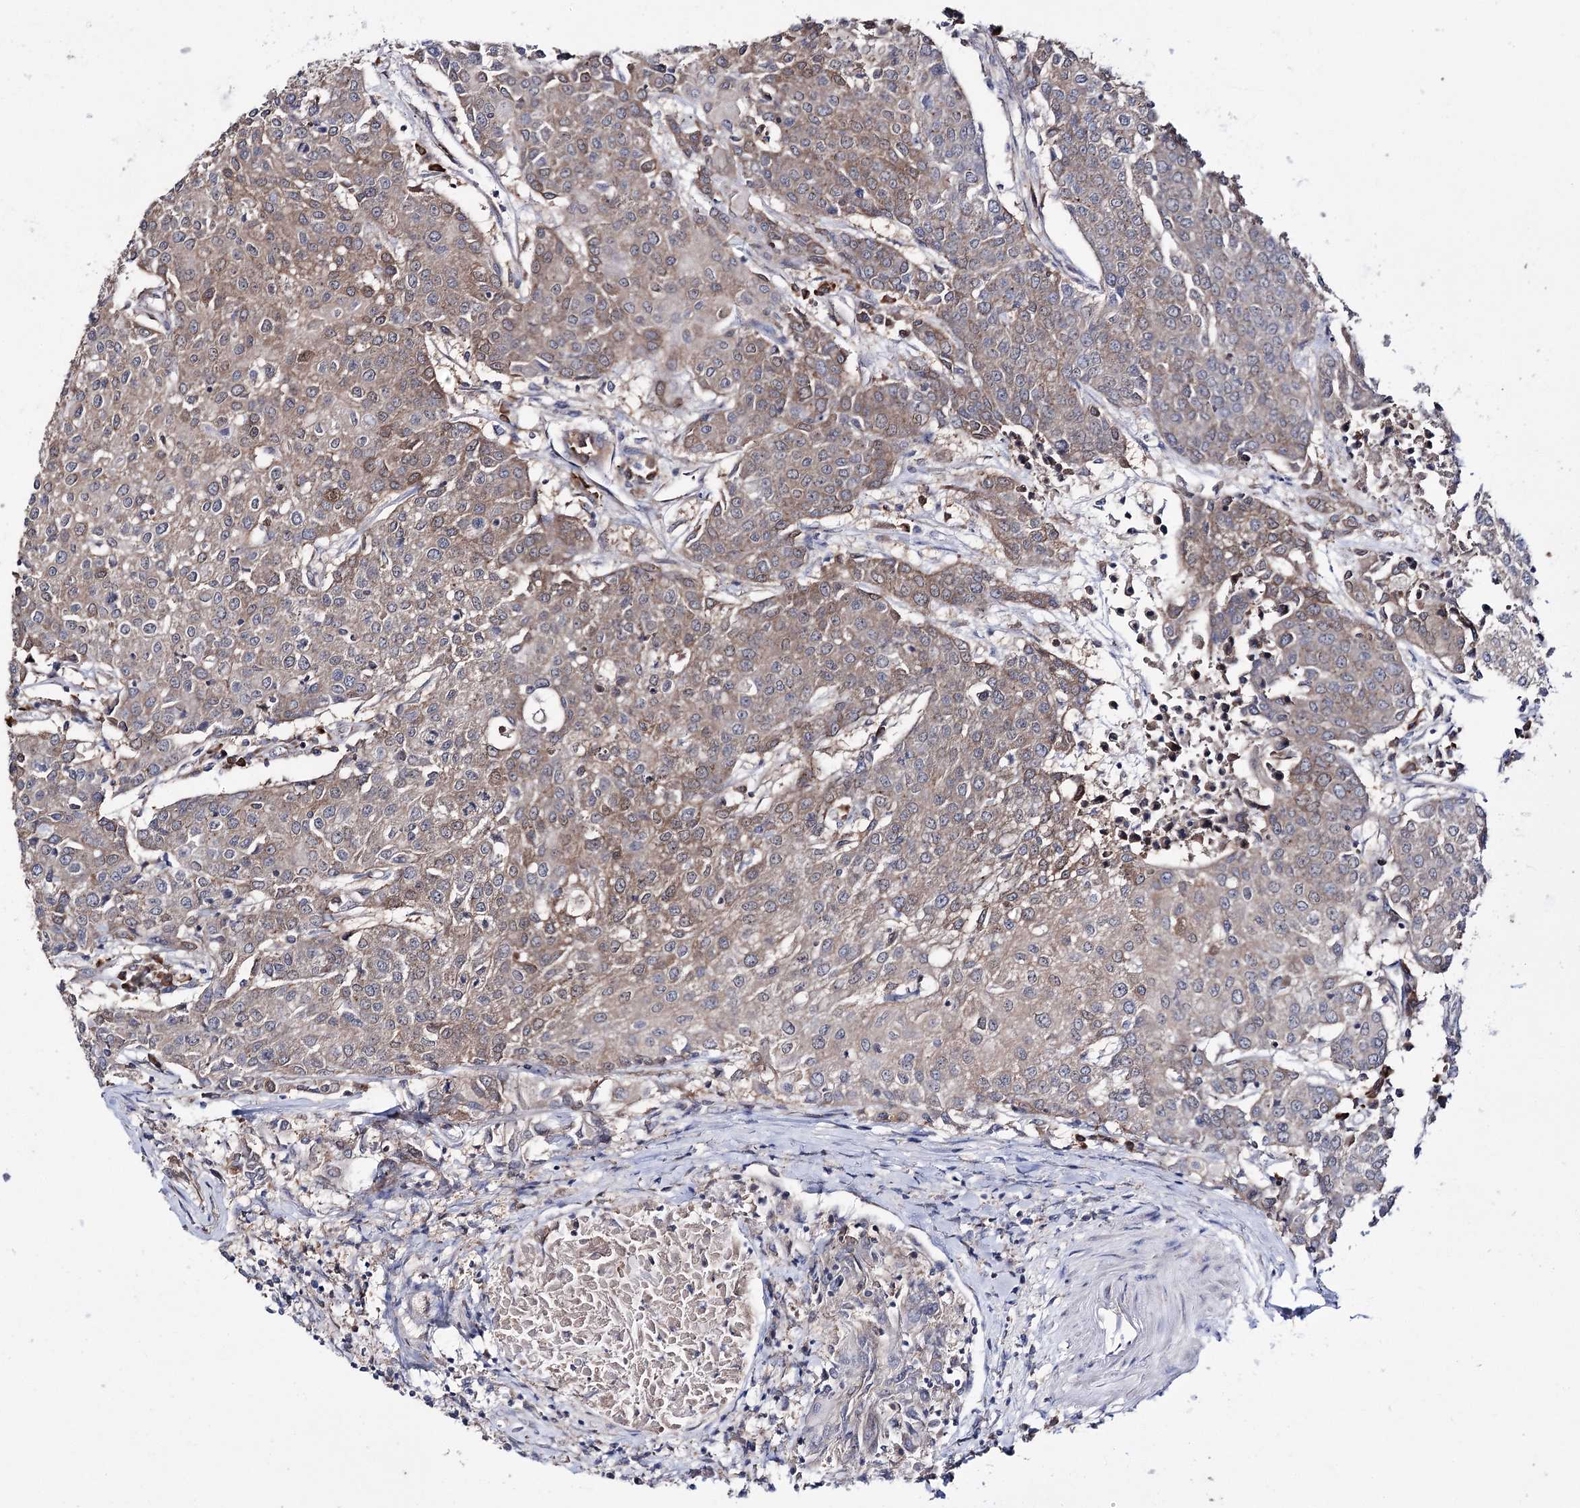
{"staining": {"intensity": "moderate", "quantity": "25%-75%", "location": "cytoplasmic/membranous"}, "tissue": "urothelial cancer", "cell_type": "Tumor cells", "image_type": "cancer", "snomed": [{"axis": "morphology", "description": "Urothelial carcinoma, High grade"}, {"axis": "topography", "description": "Urinary bladder"}], "caption": "Protein staining of urothelial cancer tissue demonstrates moderate cytoplasmic/membranous positivity in about 25%-75% of tumor cells.", "gene": "PTER", "patient": {"sex": "female", "age": 85}}